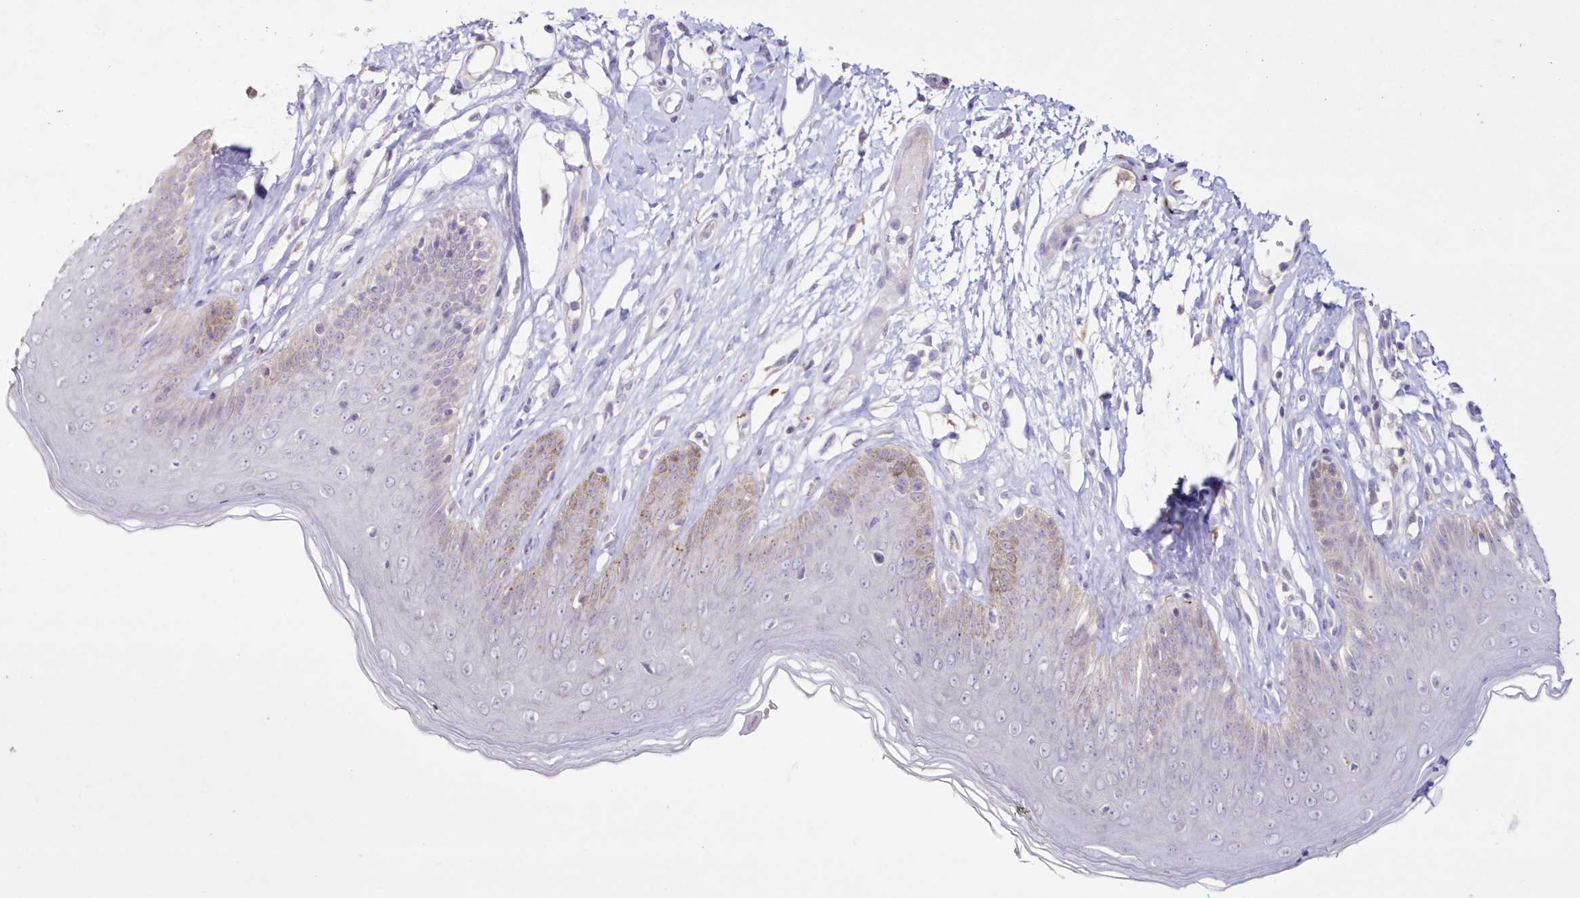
{"staining": {"intensity": "moderate", "quantity": "<25%", "location": "cytoplasmic/membranous"}, "tissue": "skin", "cell_type": "Epidermal cells", "image_type": "normal", "snomed": [{"axis": "morphology", "description": "Normal tissue, NOS"}, {"axis": "morphology", "description": "Squamous cell carcinoma, NOS"}, {"axis": "topography", "description": "Vulva"}], "caption": "A photomicrograph of skin stained for a protein exhibits moderate cytoplasmic/membranous brown staining in epidermal cells. (DAB (3,3'-diaminobenzidine) IHC with brightfield microscopy, high magnification).", "gene": "NEU4", "patient": {"sex": "female", "age": 85}}